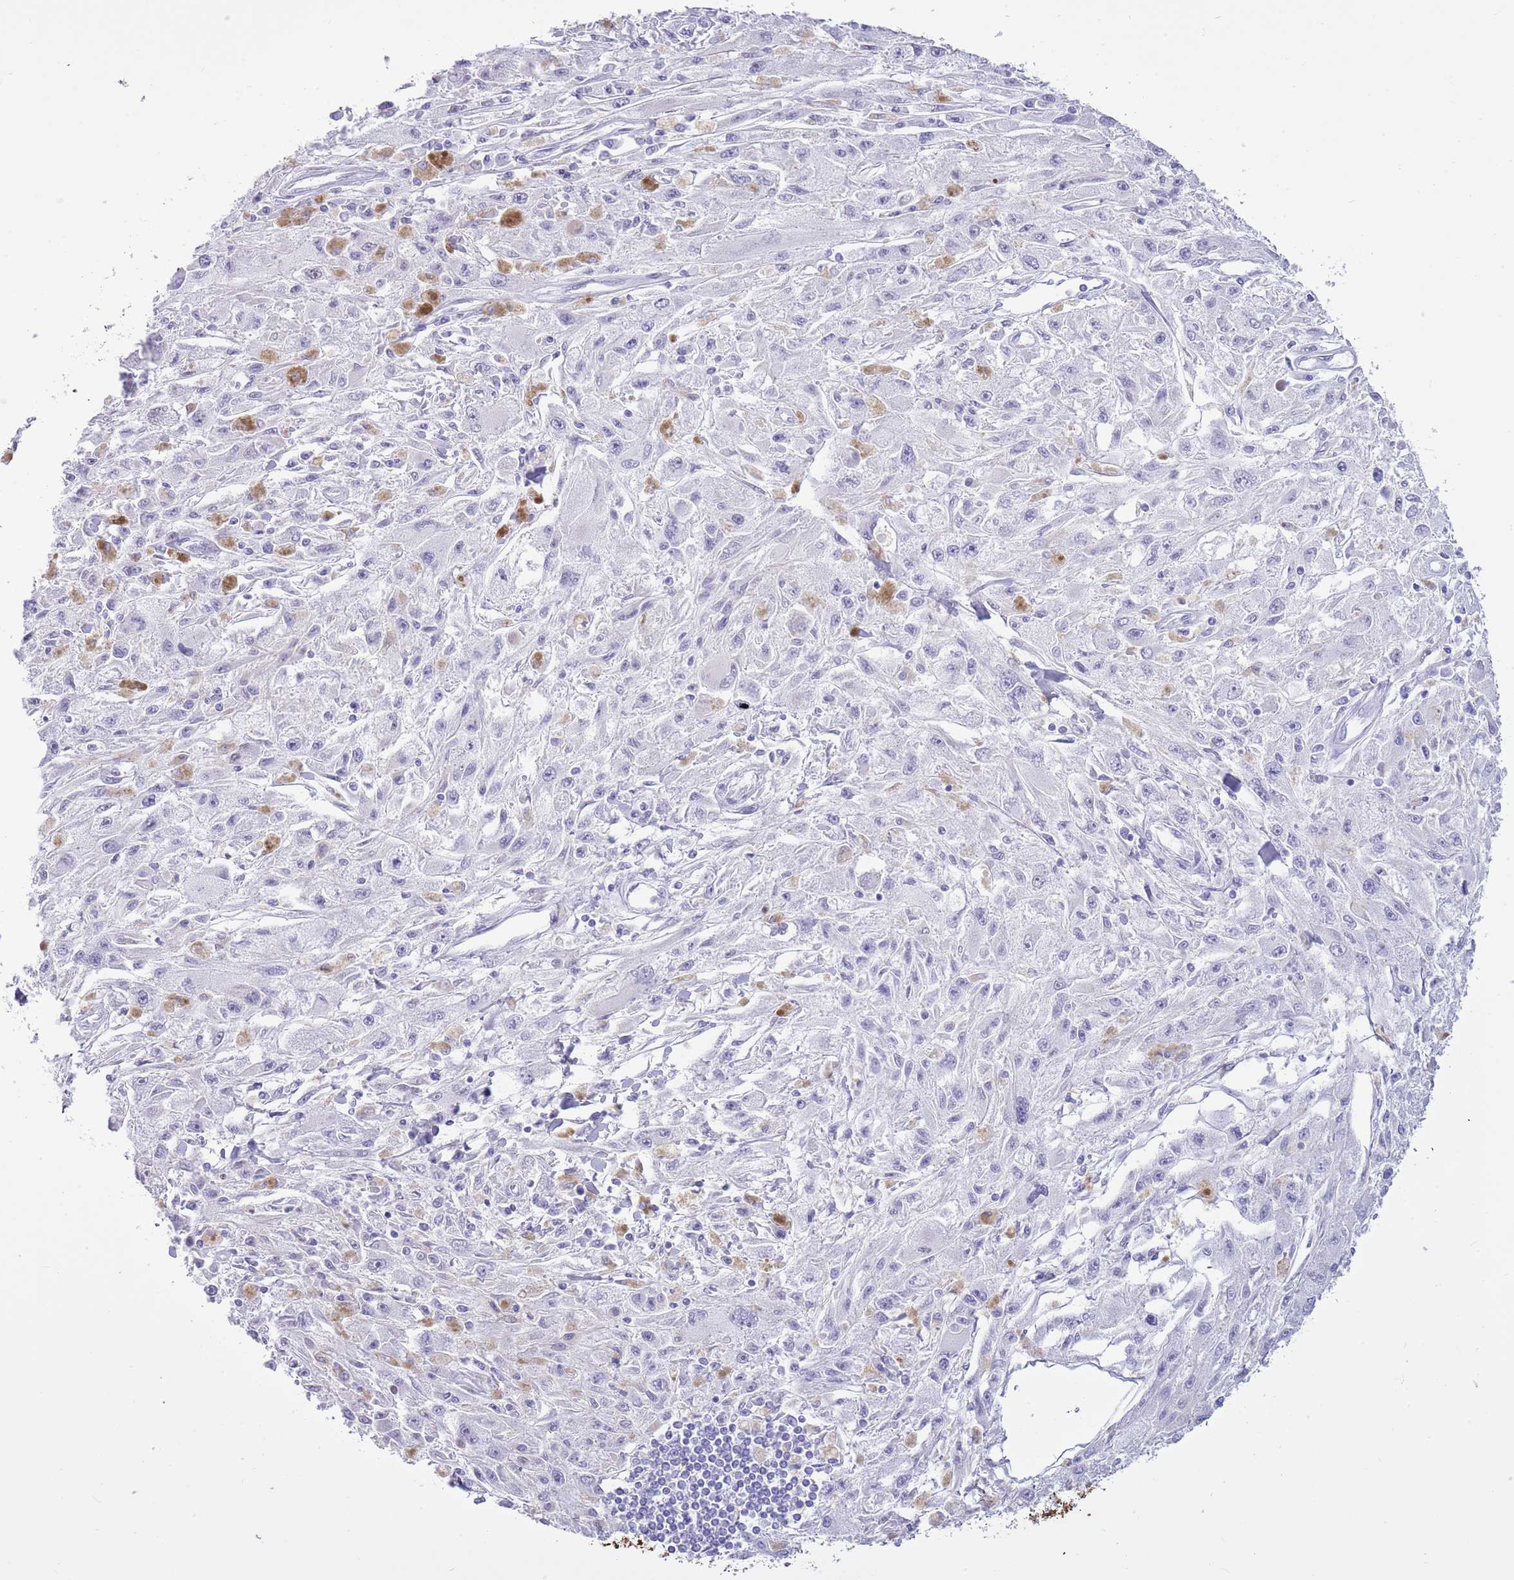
{"staining": {"intensity": "negative", "quantity": "none", "location": "none"}, "tissue": "melanoma", "cell_type": "Tumor cells", "image_type": "cancer", "snomed": [{"axis": "morphology", "description": "Malignant melanoma, Metastatic site"}, {"axis": "topography", "description": "Skin"}], "caption": "Immunohistochemical staining of human melanoma displays no significant expression in tumor cells.", "gene": "PPP1R17", "patient": {"sex": "male", "age": 53}}